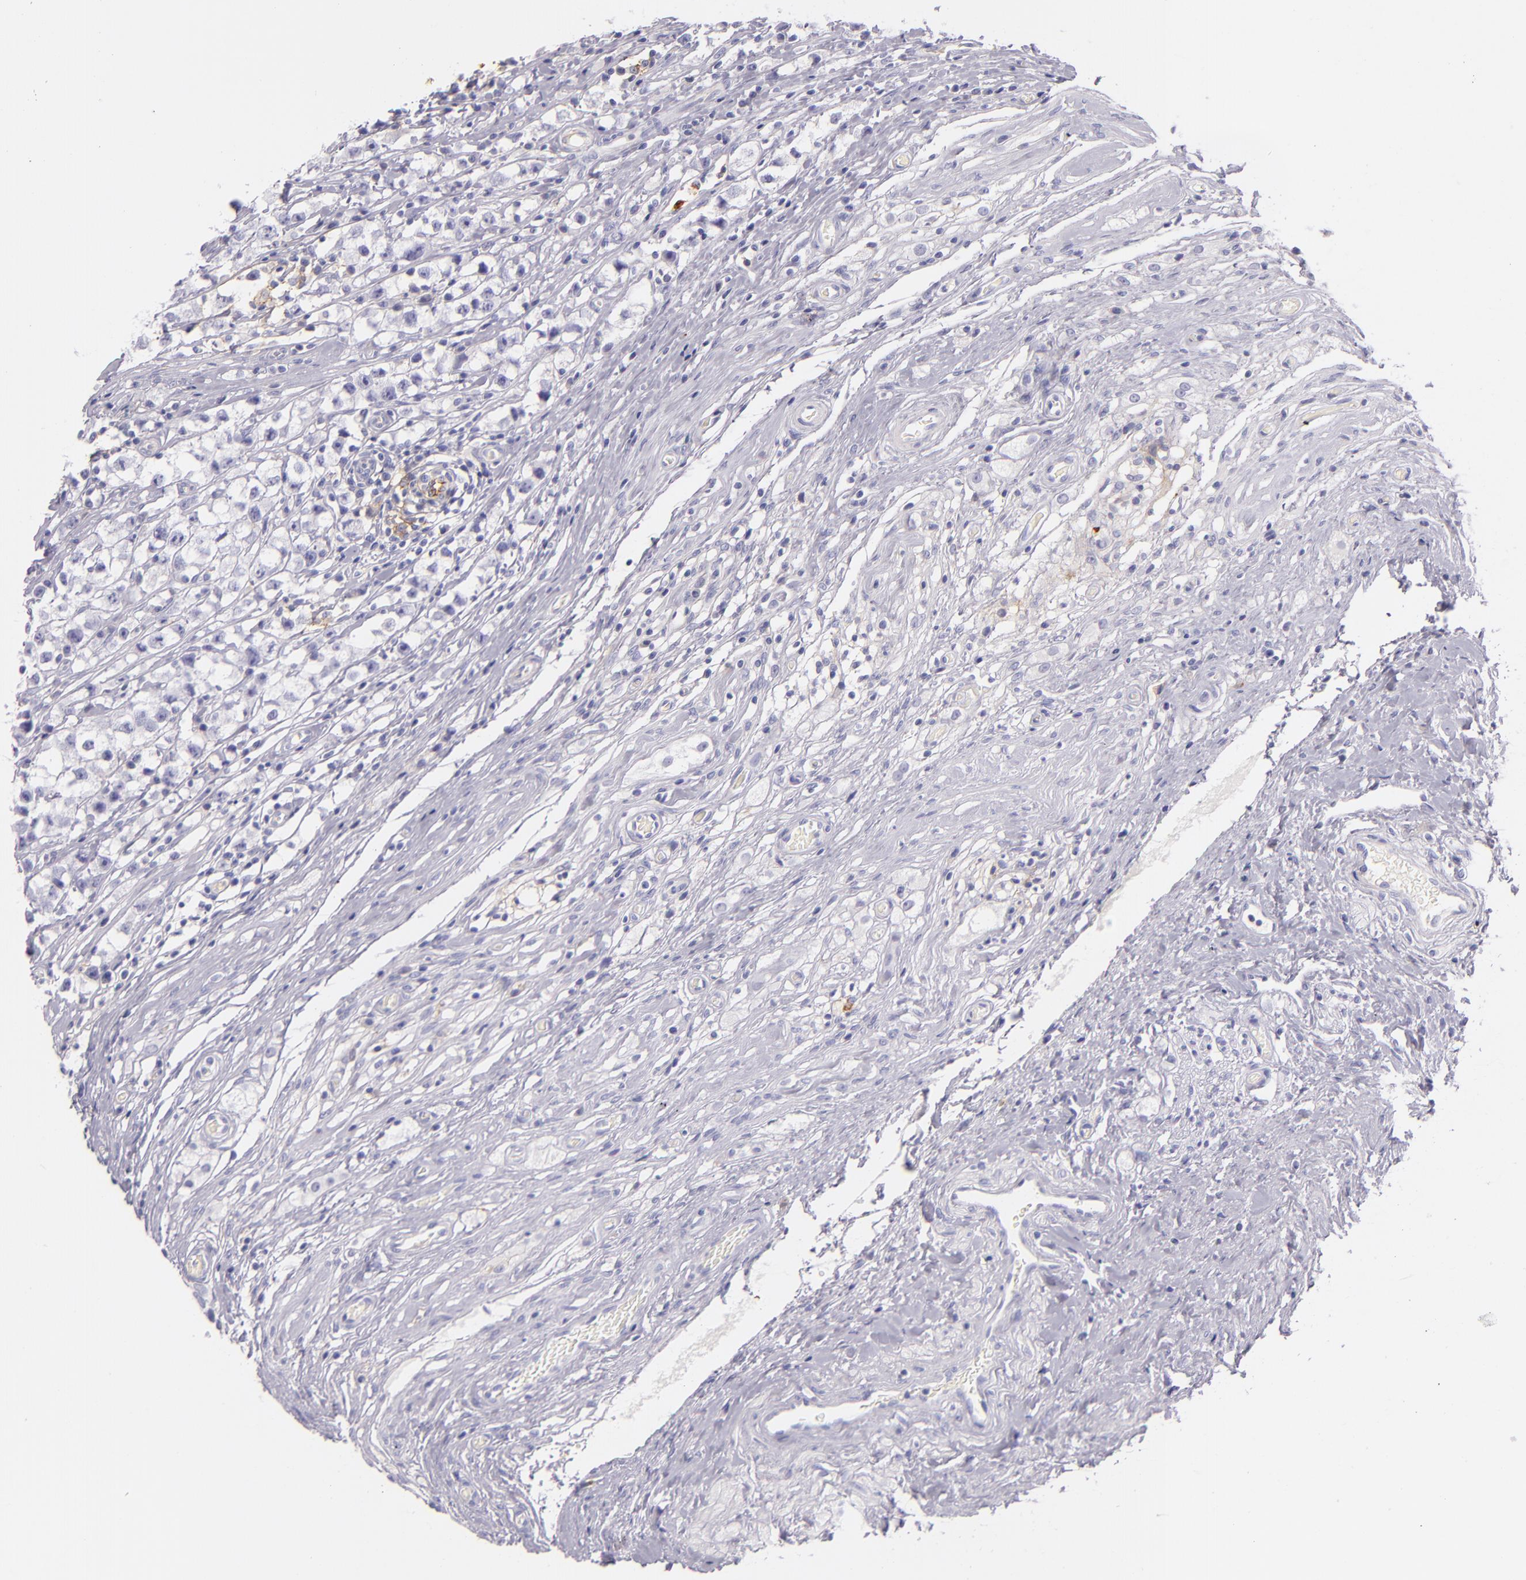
{"staining": {"intensity": "negative", "quantity": "none", "location": "none"}, "tissue": "testis cancer", "cell_type": "Tumor cells", "image_type": "cancer", "snomed": [{"axis": "morphology", "description": "Seminoma, NOS"}, {"axis": "topography", "description": "Testis"}], "caption": "Tumor cells show no significant expression in seminoma (testis). (IHC, brightfield microscopy, high magnification).", "gene": "ICAM1", "patient": {"sex": "male", "age": 35}}